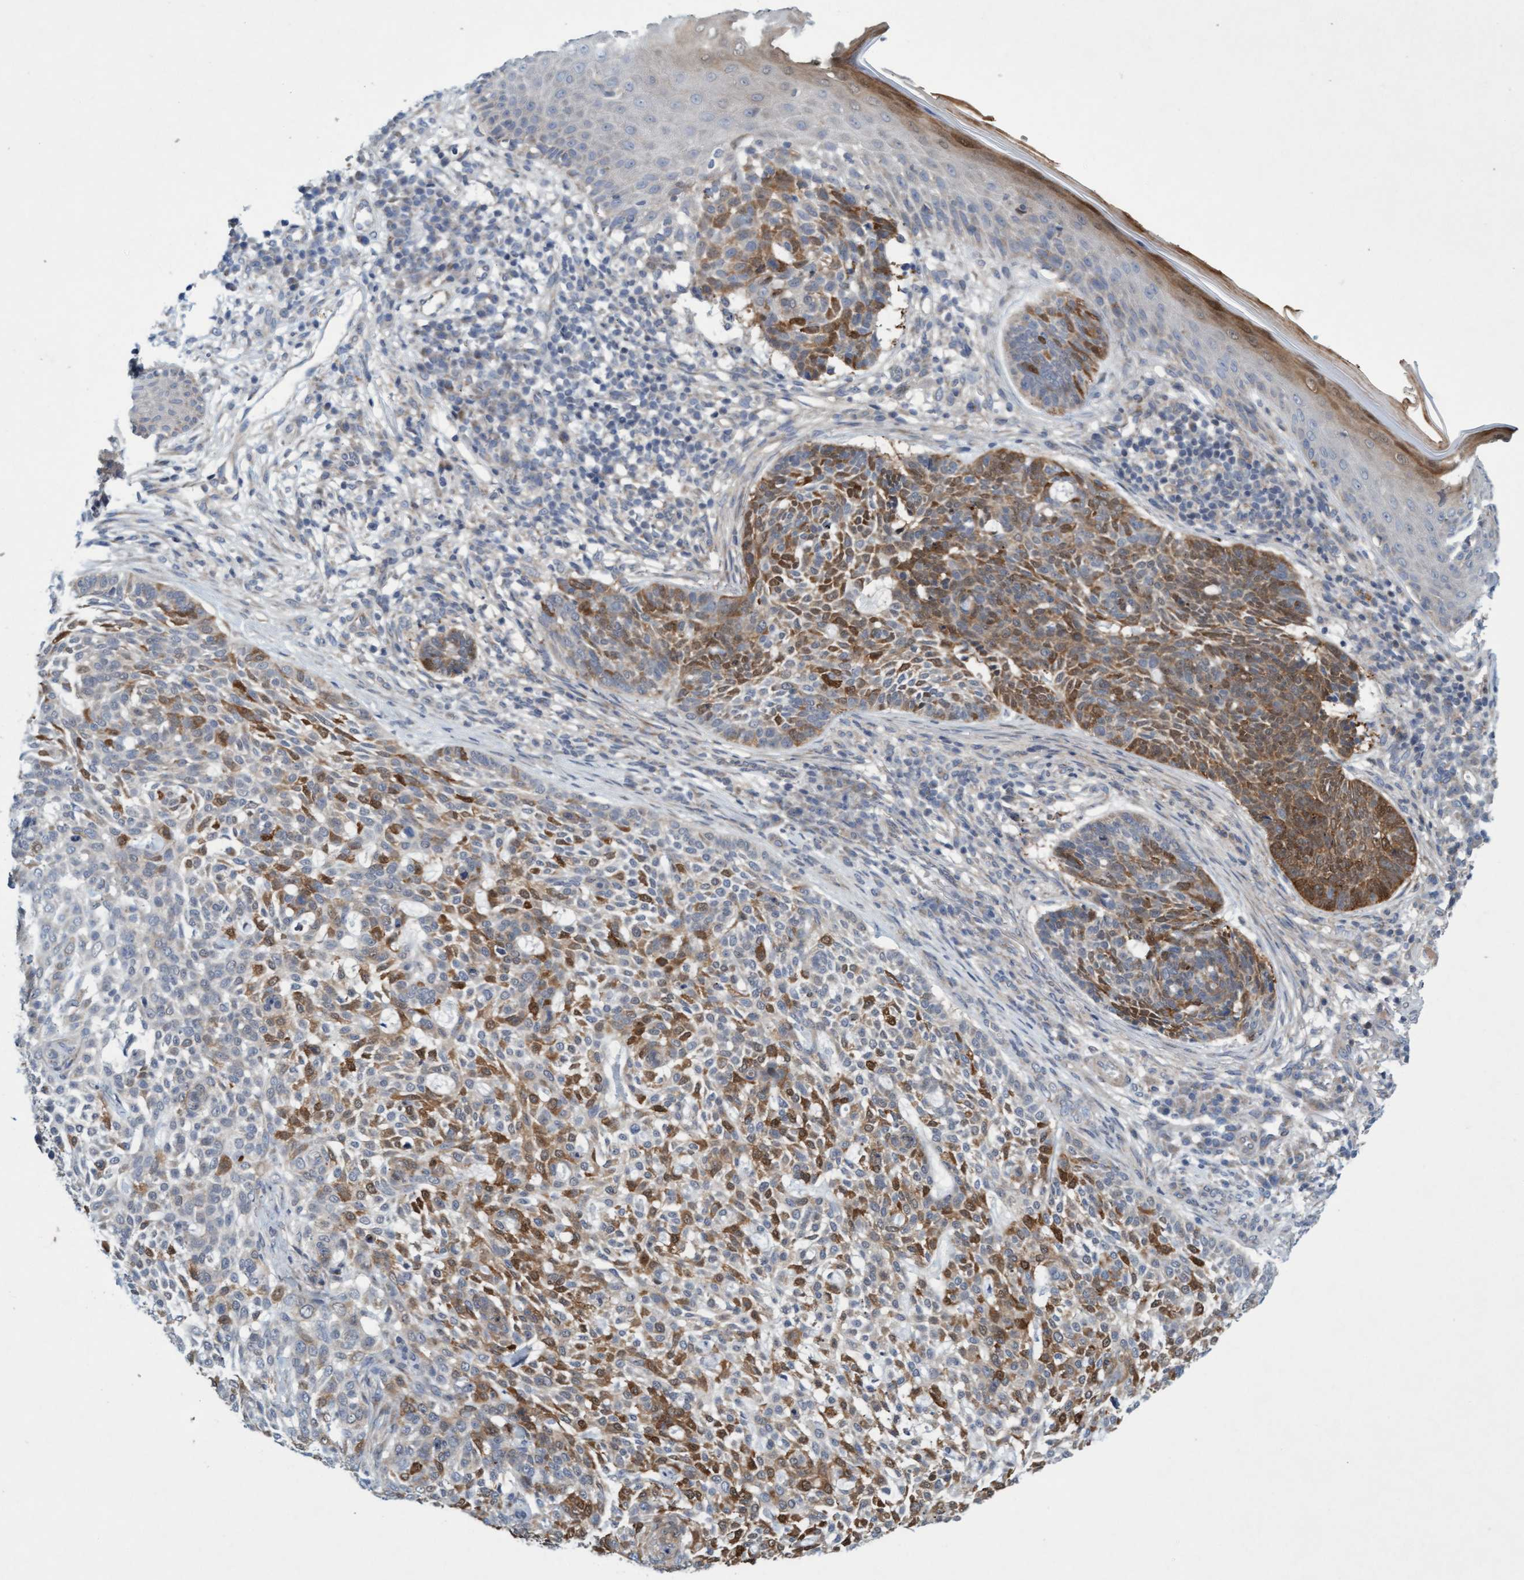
{"staining": {"intensity": "moderate", "quantity": "25%-75%", "location": "cytoplasmic/membranous"}, "tissue": "skin cancer", "cell_type": "Tumor cells", "image_type": "cancer", "snomed": [{"axis": "morphology", "description": "Basal cell carcinoma"}, {"axis": "topography", "description": "Skin"}], "caption": "IHC image of human skin cancer (basal cell carcinoma) stained for a protein (brown), which reveals medium levels of moderate cytoplasmic/membranous staining in about 25%-75% of tumor cells.", "gene": "DDHD2", "patient": {"sex": "female", "age": 64}}